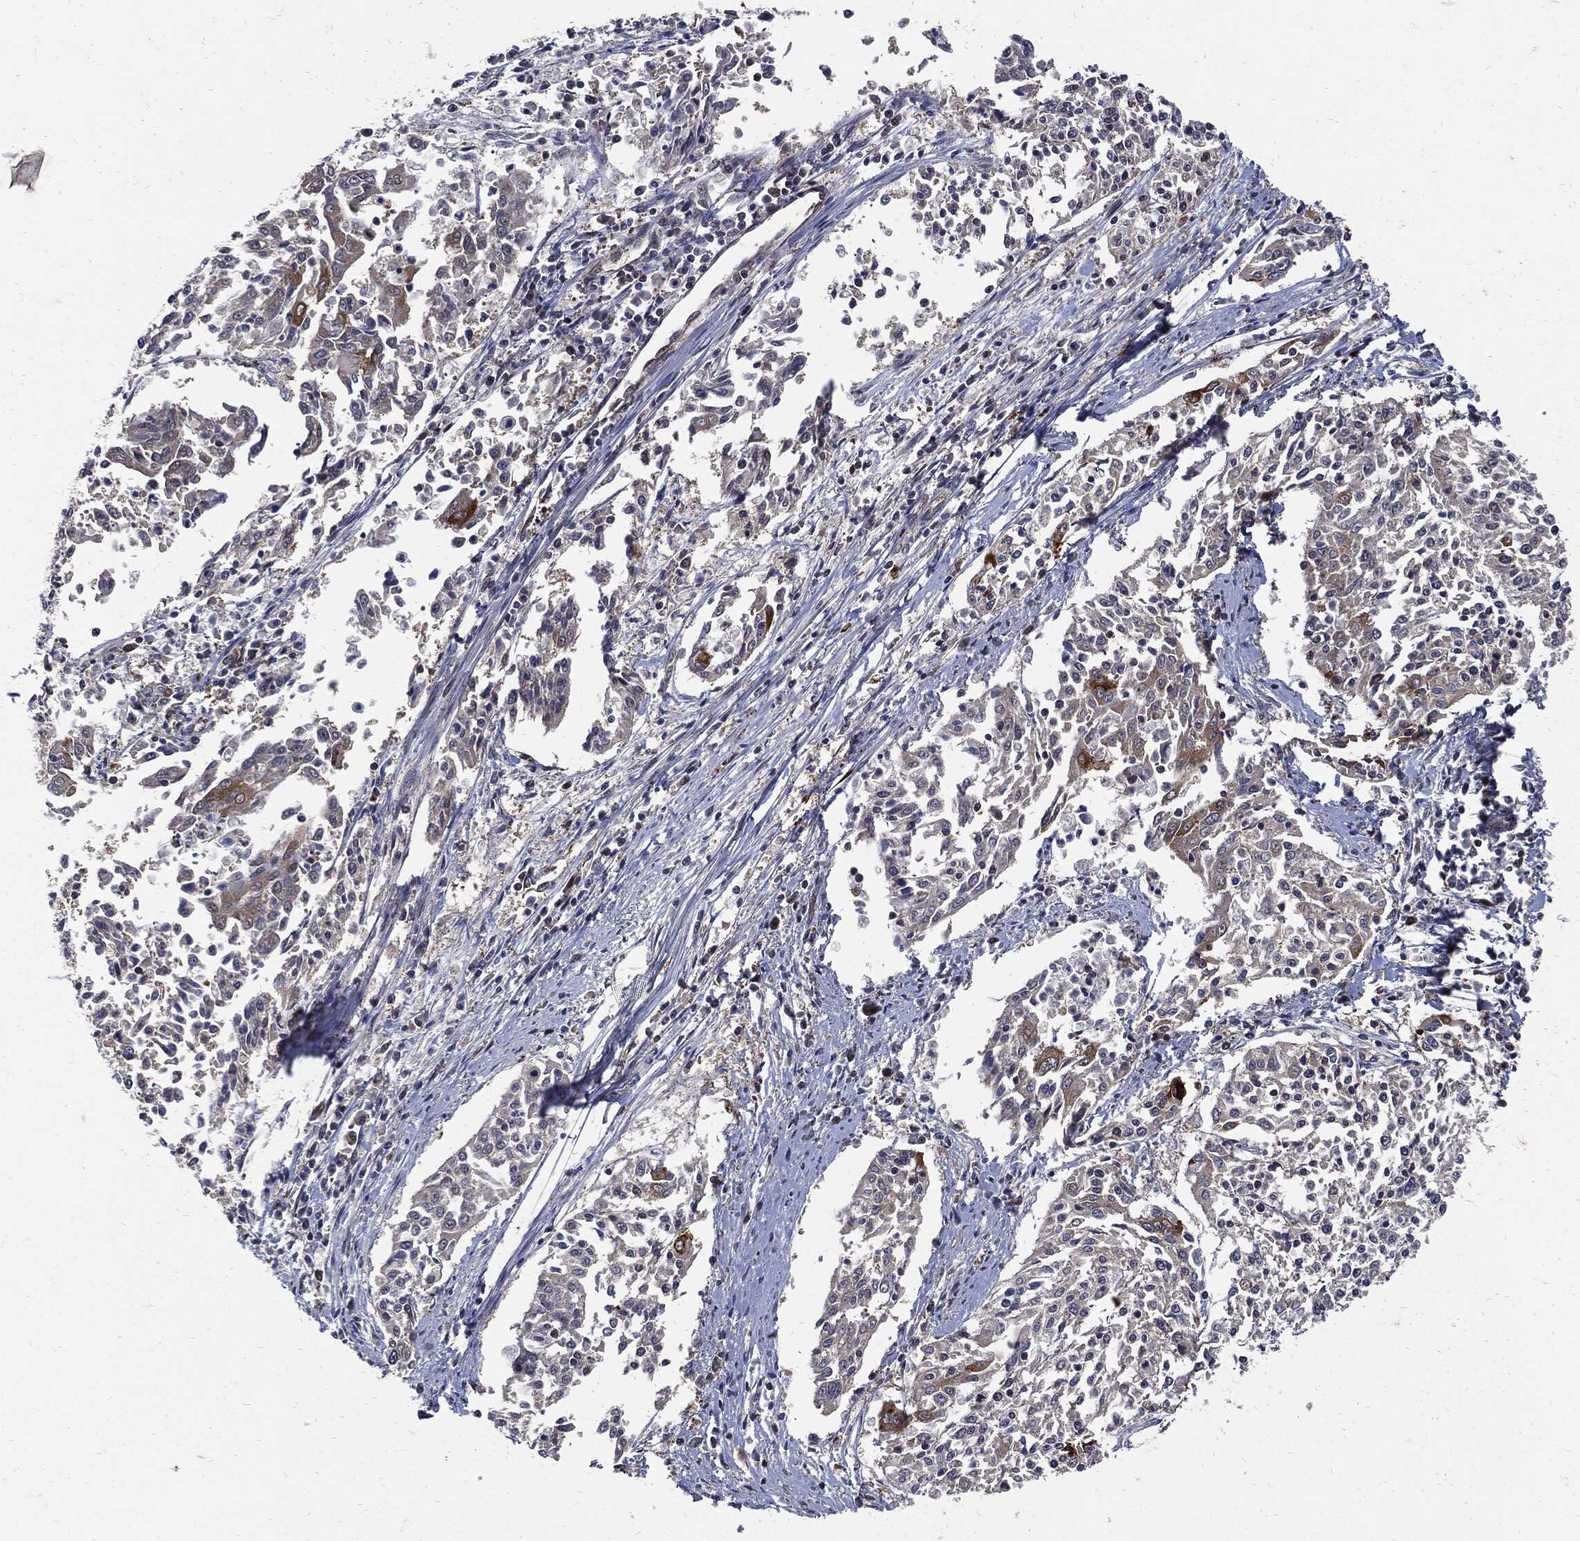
{"staining": {"intensity": "moderate", "quantity": "<25%", "location": "cytoplasmic/membranous"}, "tissue": "cervical cancer", "cell_type": "Tumor cells", "image_type": "cancer", "snomed": [{"axis": "morphology", "description": "Squamous cell carcinoma, NOS"}, {"axis": "topography", "description": "Cervix"}], "caption": "Protein expression analysis of human cervical cancer reveals moderate cytoplasmic/membranous expression in approximately <25% of tumor cells.", "gene": "CLU", "patient": {"sex": "female", "age": 41}}